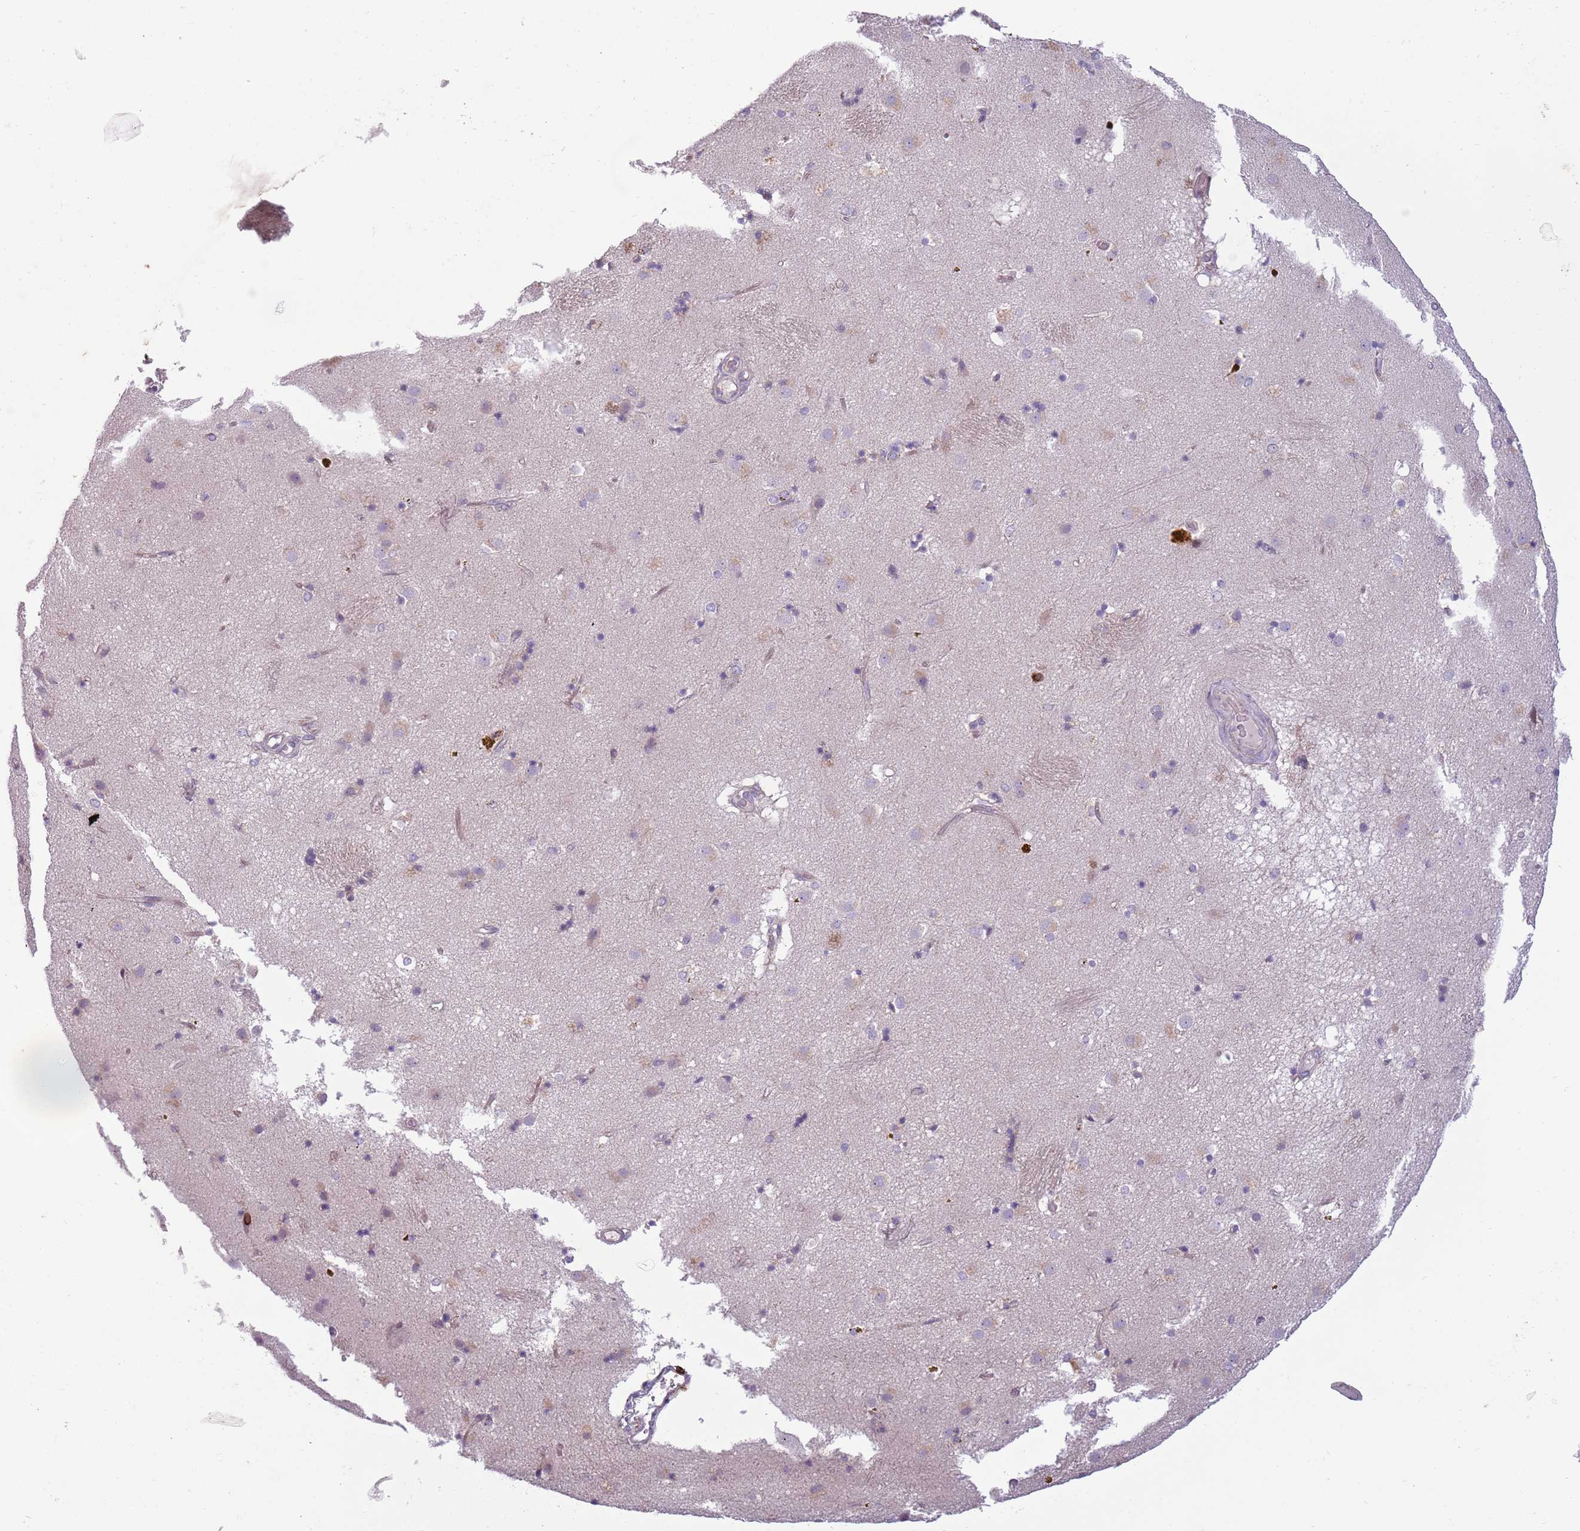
{"staining": {"intensity": "weak", "quantity": "<25%", "location": "cytoplasmic/membranous"}, "tissue": "caudate", "cell_type": "Glial cells", "image_type": "normal", "snomed": [{"axis": "morphology", "description": "Normal tissue, NOS"}, {"axis": "topography", "description": "Lateral ventricle wall"}], "caption": "DAB immunohistochemical staining of unremarkable caudate reveals no significant staining in glial cells.", "gene": "ZNF583", "patient": {"sex": "male", "age": 70}}